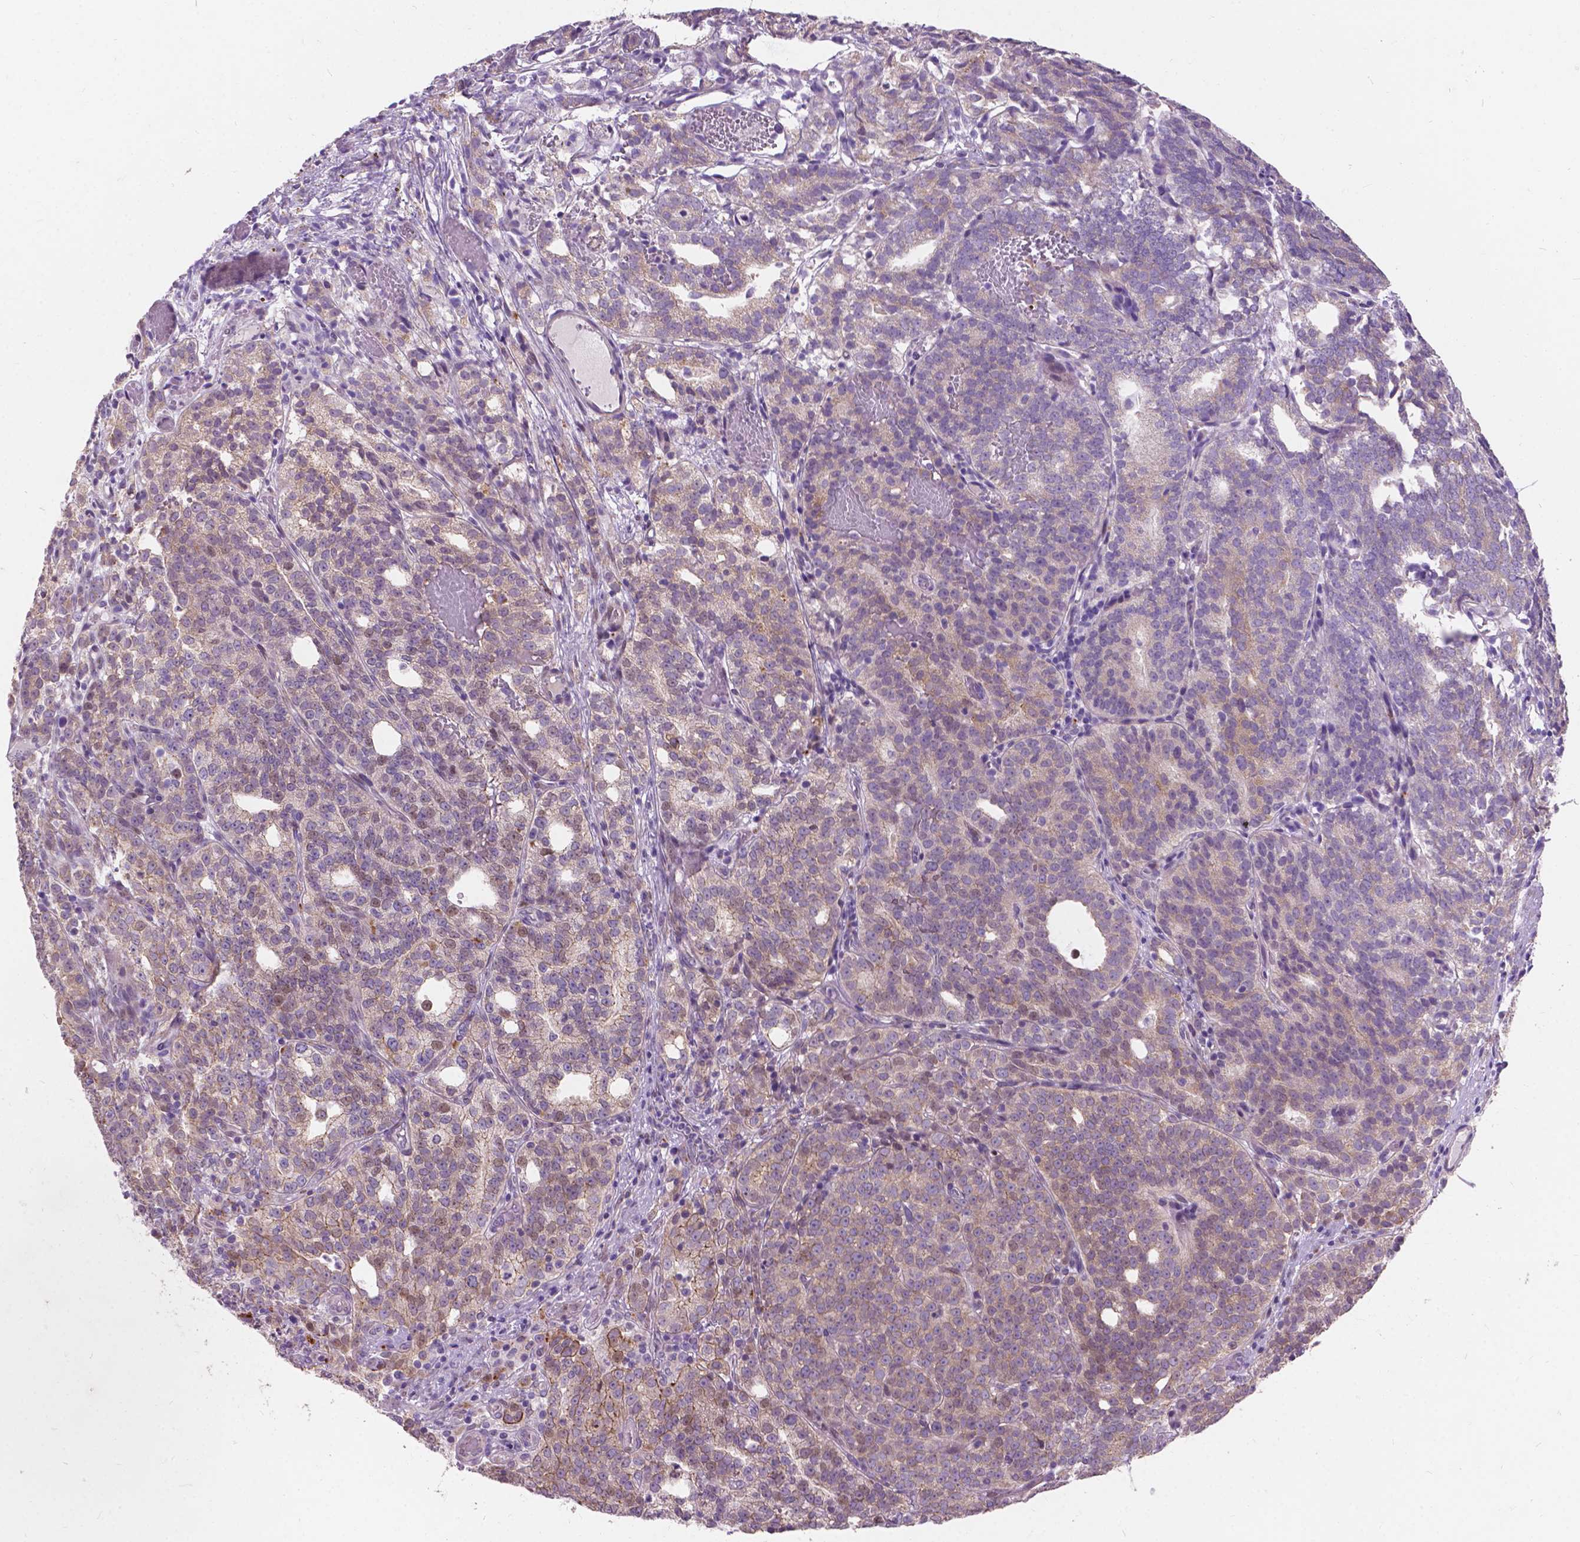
{"staining": {"intensity": "weak", "quantity": ">75%", "location": "cytoplasmic/membranous"}, "tissue": "prostate cancer", "cell_type": "Tumor cells", "image_type": "cancer", "snomed": [{"axis": "morphology", "description": "Adenocarcinoma, High grade"}, {"axis": "topography", "description": "Prostate"}], "caption": "Immunohistochemistry histopathology image of neoplastic tissue: adenocarcinoma (high-grade) (prostate) stained using immunohistochemistry (IHC) demonstrates low levels of weak protein expression localized specifically in the cytoplasmic/membranous of tumor cells, appearing as a cytoplasmic/membranous brown color.", "gene": "MYH14", "patient": {"sex": "male", "age": 53}}